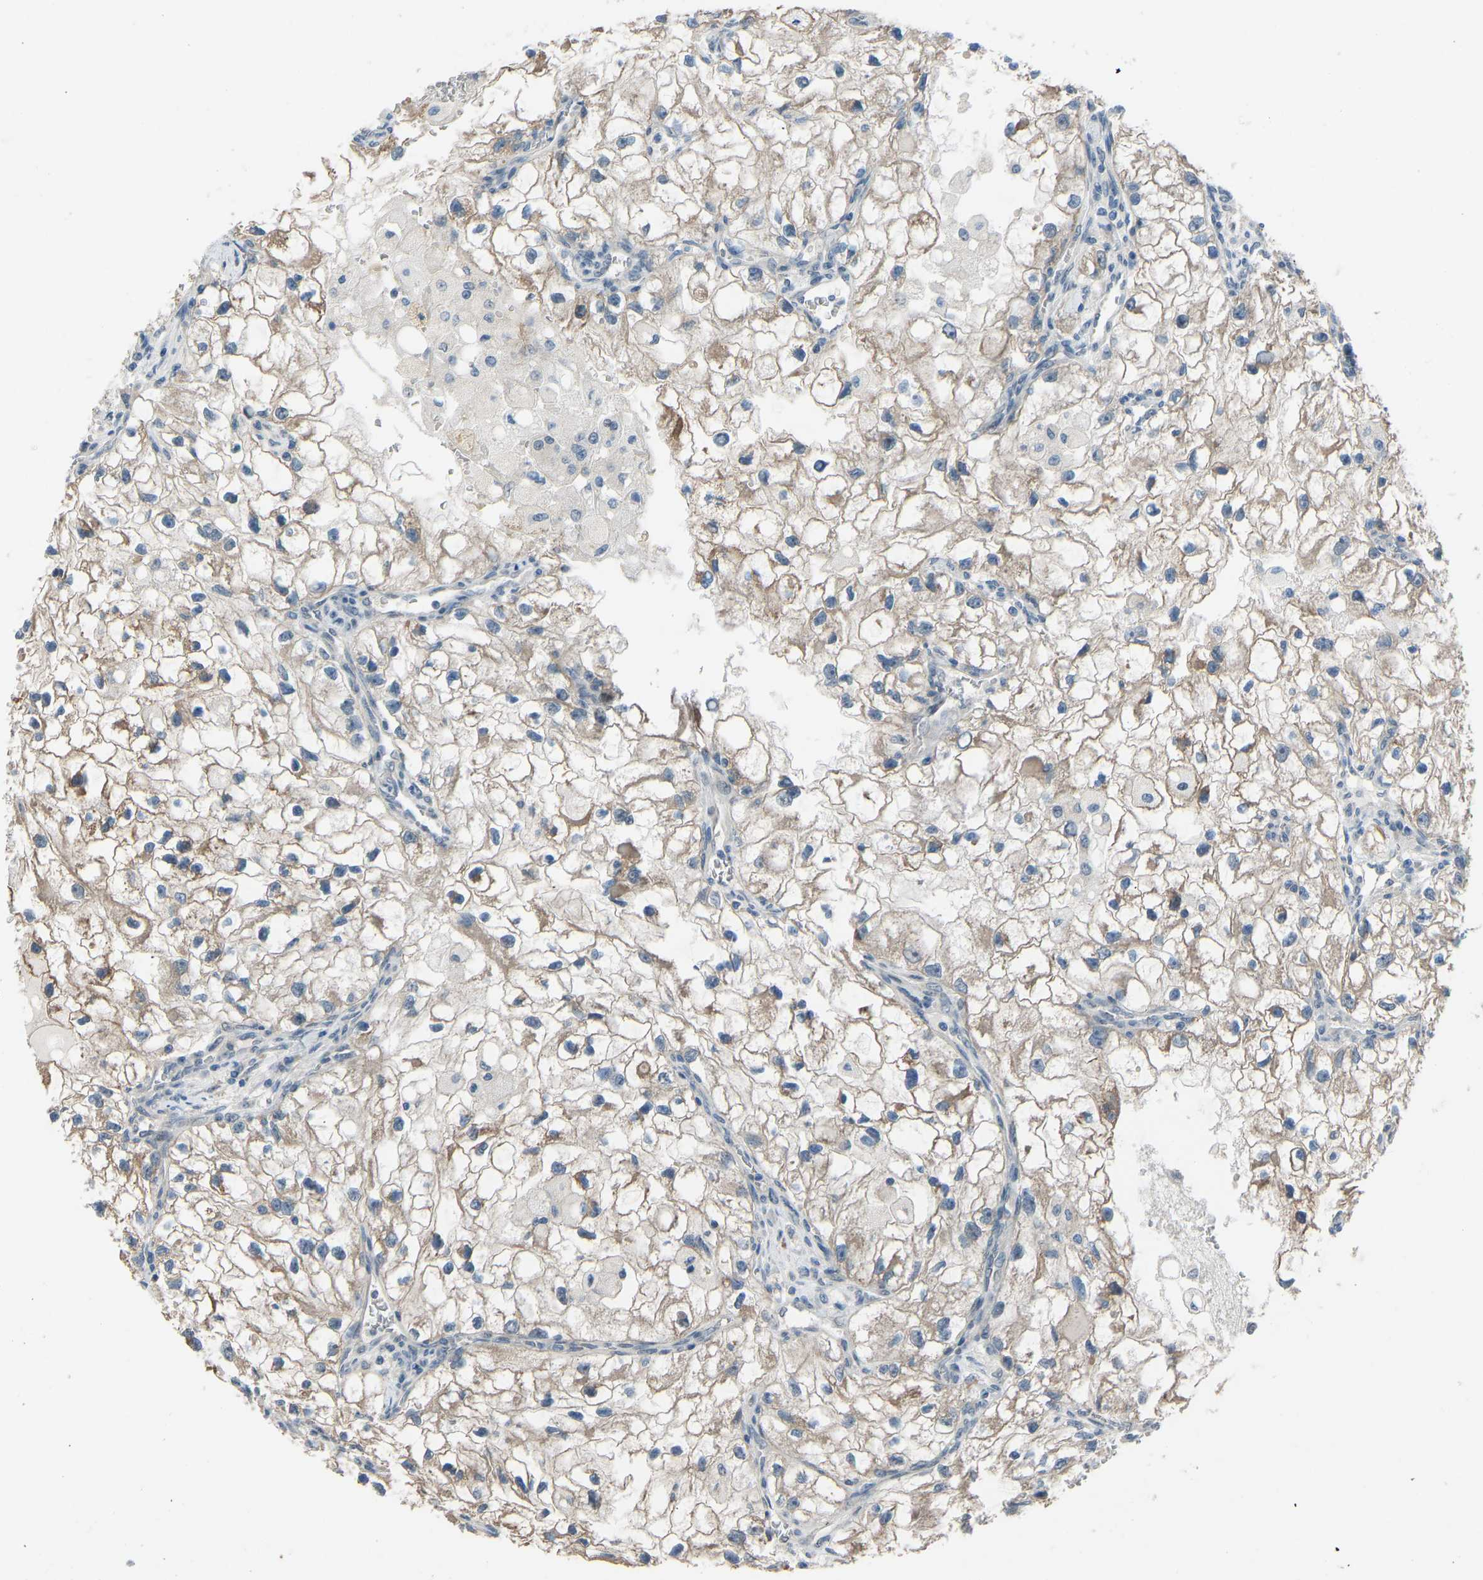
{"staining": {"intensity": "moderate", "quantity": ">75%", "location": "cytoplasmic/membranous"}, "tissue": "renal cancer", "cell_type": "Tumor cells", "image_type": "cancer", "snomed": [{"axis": "morphology", "description": "Adenocarcinoma, NOS"}, {"axis": "topography", "description": "Kidney"}], "caption": "Renal adenocarcinoma was stained to show a protein in brown. There is medium levels of moderate cytoplasmic/membranous expression in about >75% of tumor cells.", "gene": "CDK2AP1", "patient": {"sex": "female", "age": 70}}